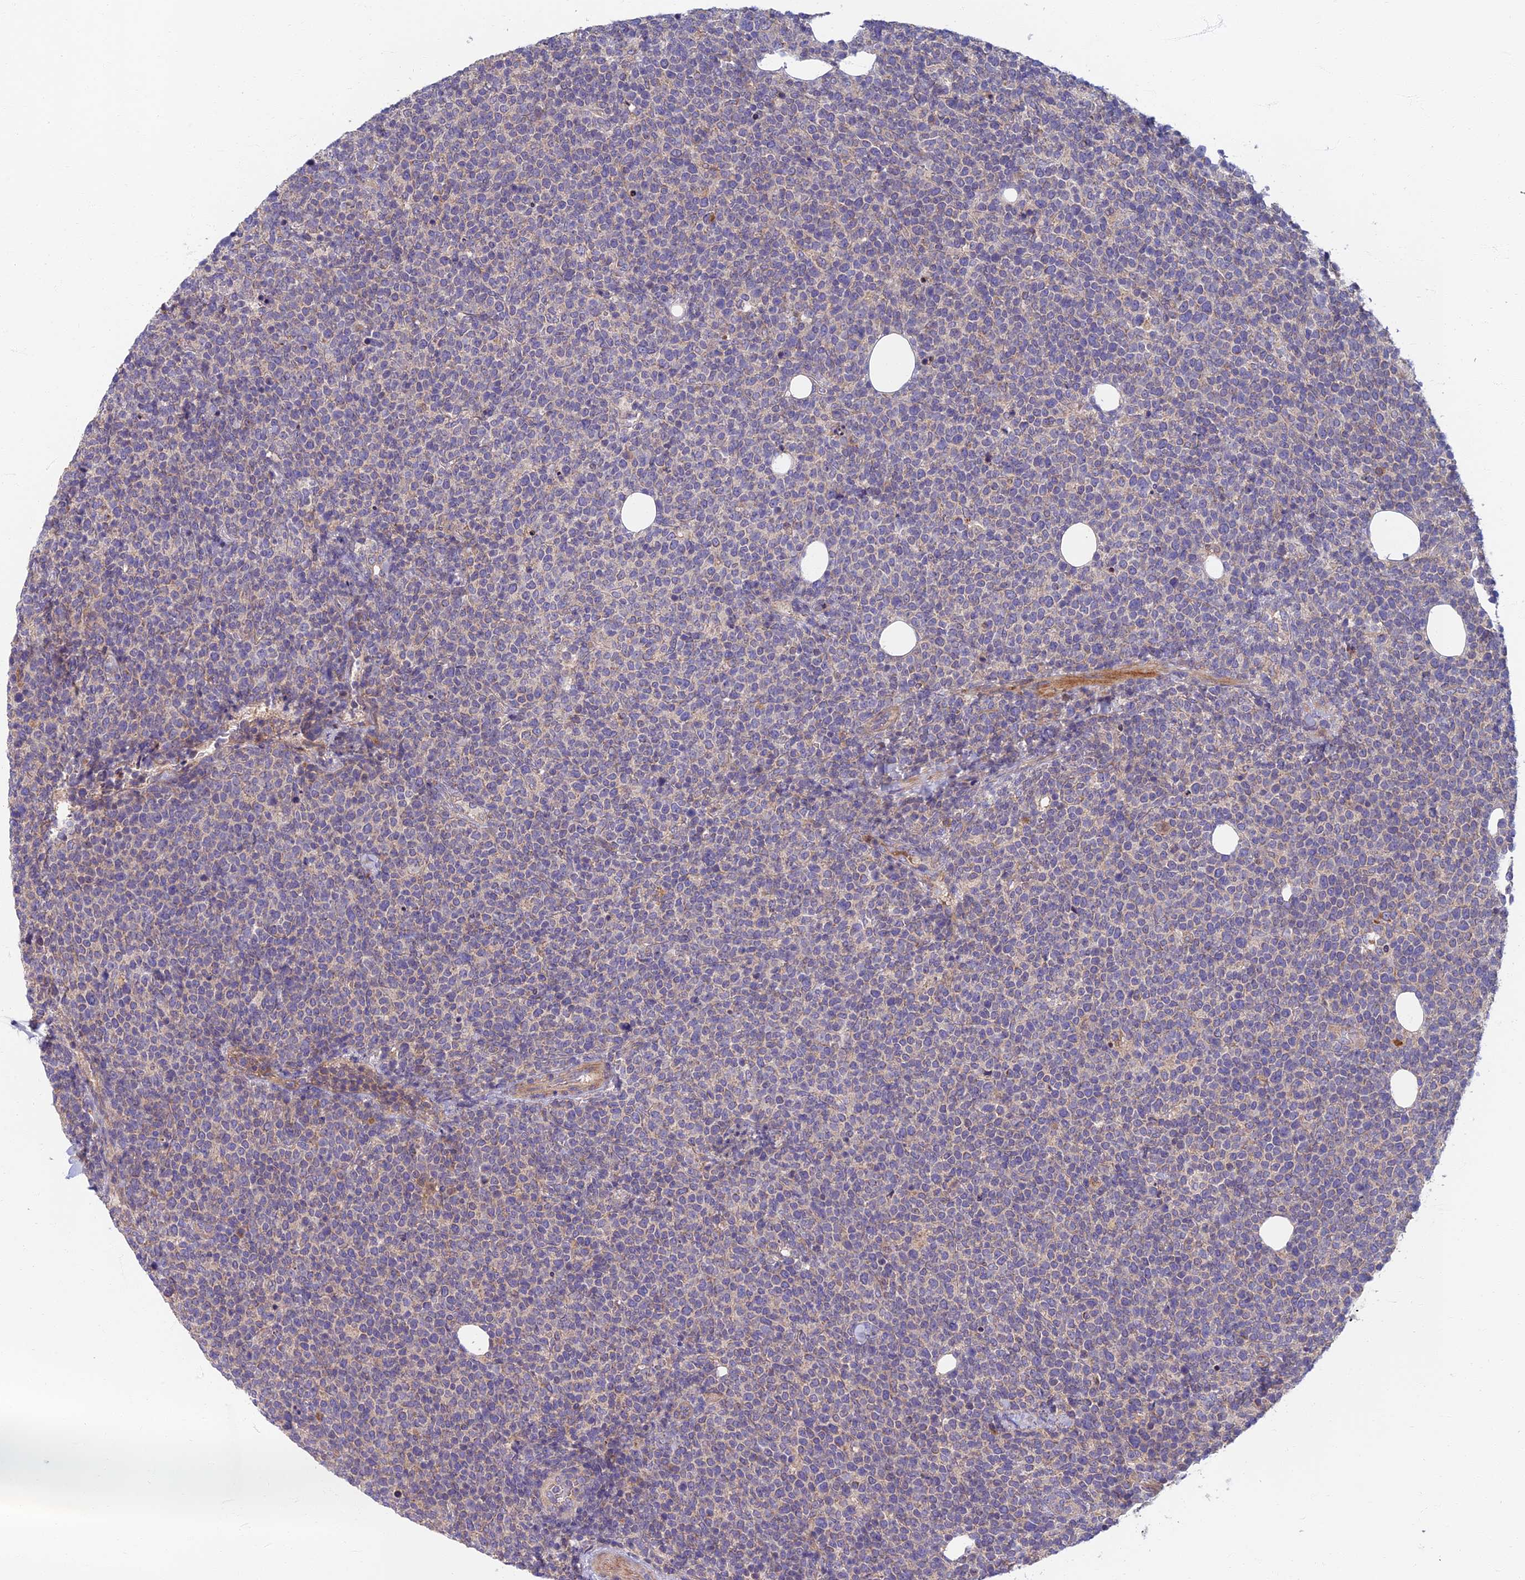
{"staining": {"intensity": "negative", "quantity": "none", "location": "none"}, "tissue": "lymphoma", "cell_type": "Tumor cells", "image_type": "cancer", "snomed": [{"axis": "morphology", "description": "Malignant lymphoma, non-Hodgkin's type, High grade"}, {"axis": "topography", "description": "Lymph node"}], "caption": "Lymphoma stained for a protein using IHC displays no staining tumor cells.", "gene": "SOGA1", "patient": {"sex": "male", "age": 61}}